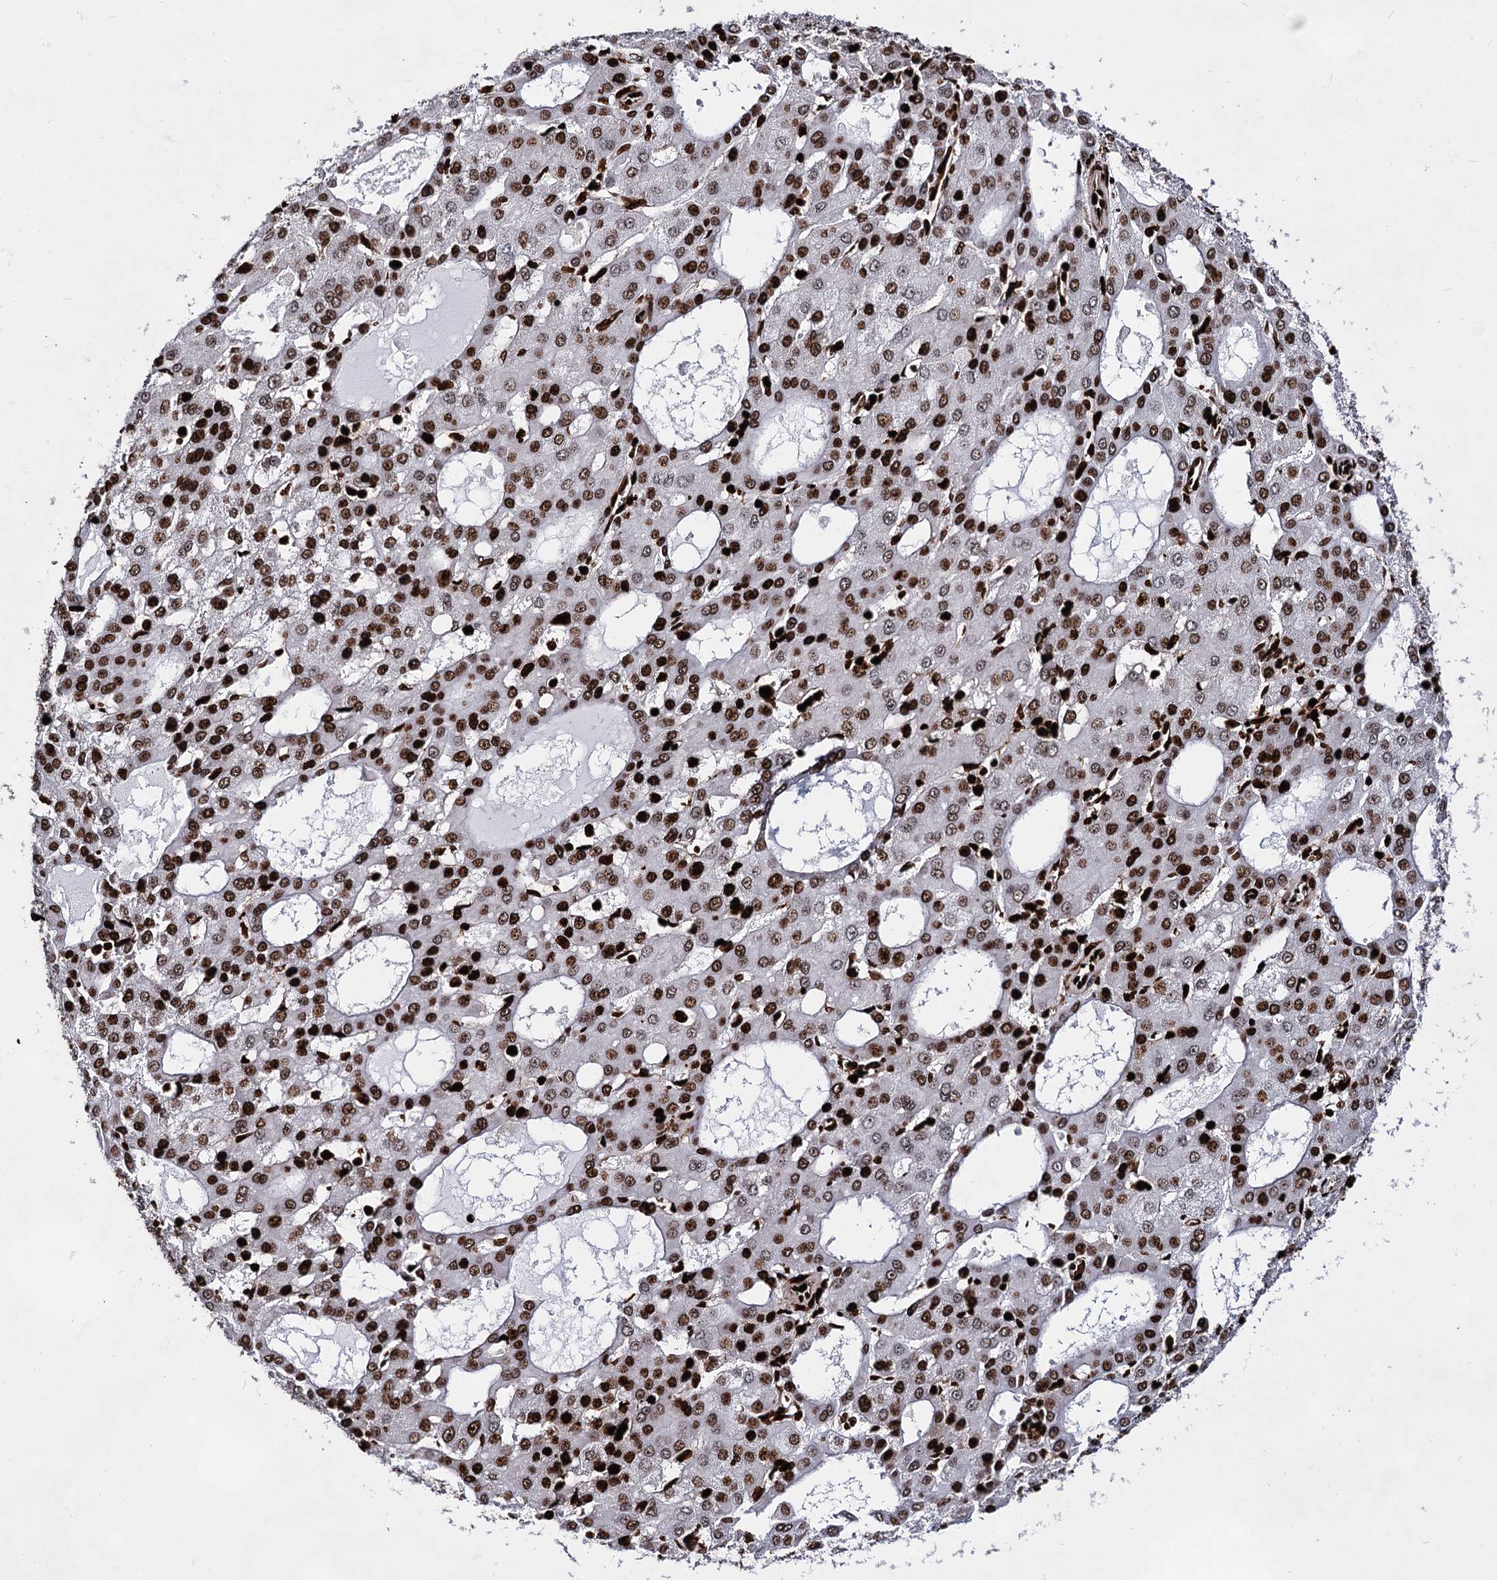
{"staining": {"intensity": "strong", "quantity": ">75%", "location": "nuclear"}, "tissue": "liver cancer", "cell_type": "Tumor cells", "image_type": "cancer", "snomed": [{"axis": "morphology", "description": "Carcinoma, Hepatocellular, NOS"}, {"axis": "topography", "description": "Liver"}], "caption": "DAB (3,3'-diaminobenzidine) immunohistochemical staining of liver cancer demonstrates strong nuclear protein expression in about >75% of tumor cells.", "gene": "HMGB2", "patient": {"sex": "male", "age": 47}}